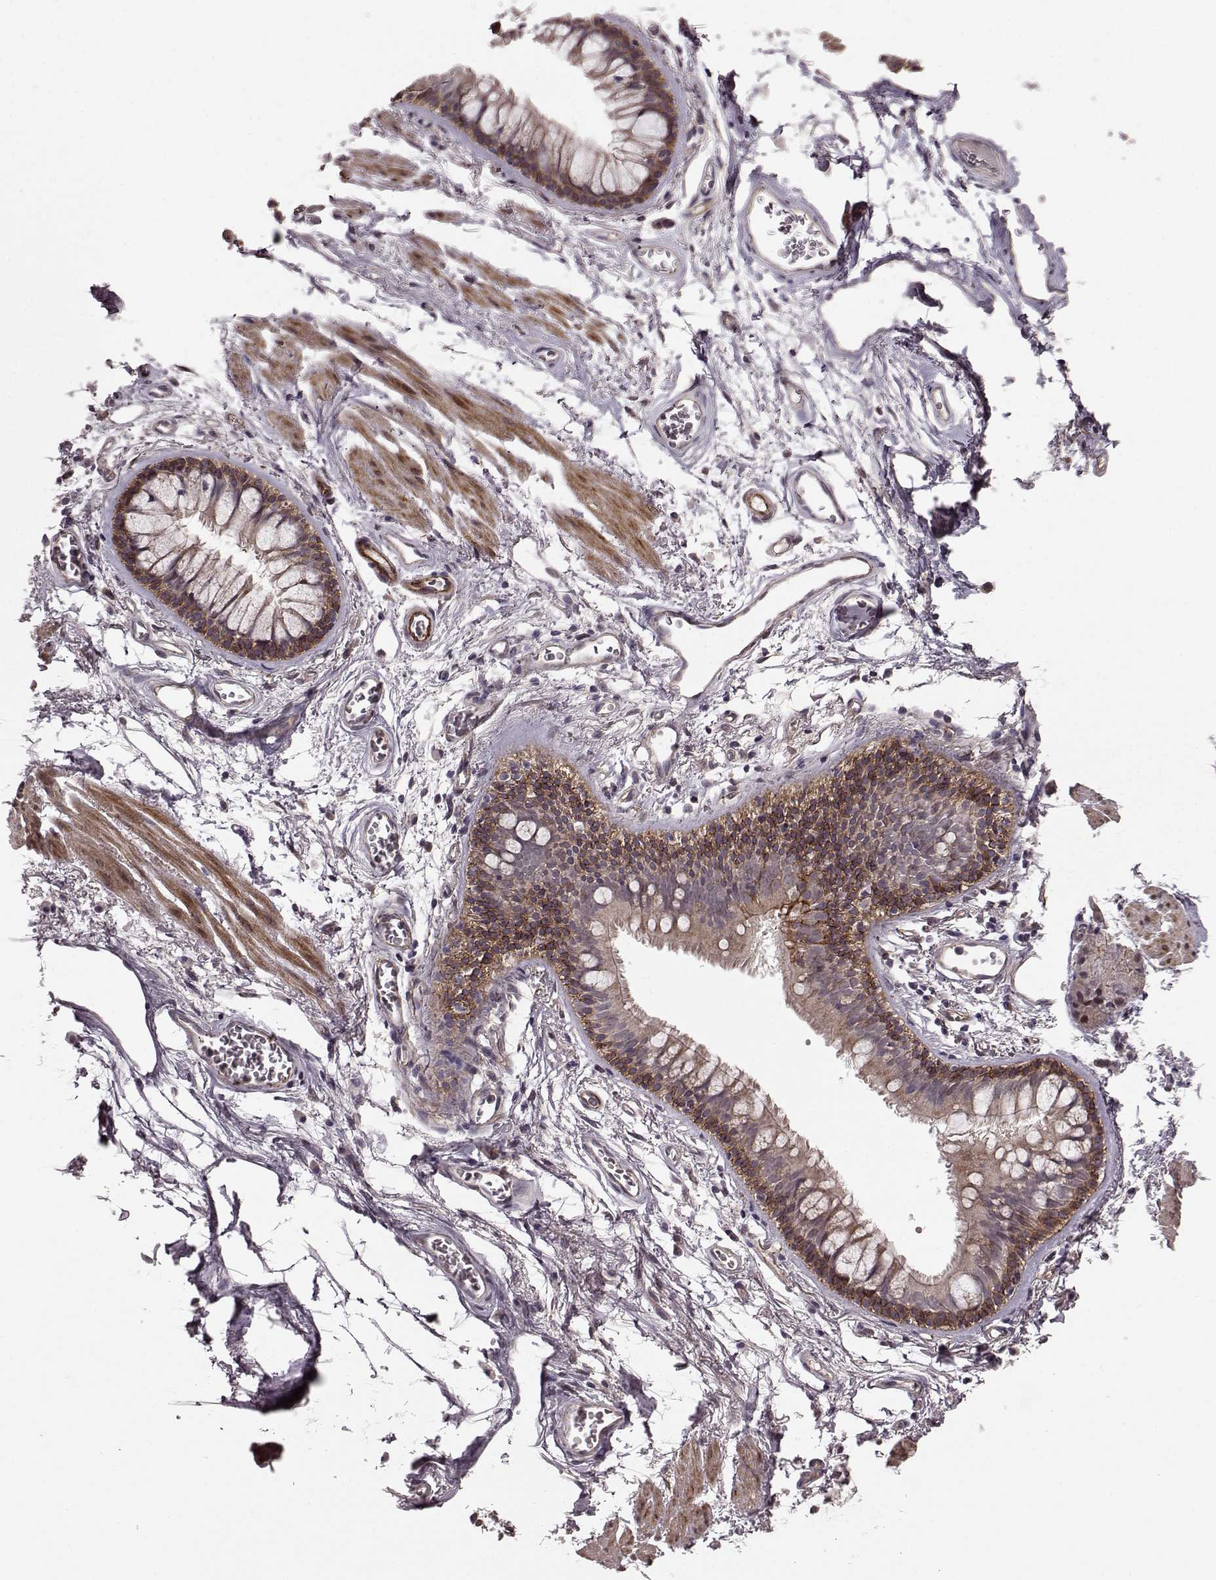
{"staining": {"intensity": "moderate", "quantity": "<25%", "location": "cytoplasmic/membranous"}, "tissue": "soft tissue", "cell_type": "Chondrocytes", "image_type": "normal", "snomed": [{"axis": "morphology", "description": "Normal tissue, NOS"}, {"axis": "topography", "description": "Cartilage tissue"}, {"axis": "topography", "description": "Bronchus"}], "caption": "Chondrocytes show low levels of moderate cytoplasmic/membranous positivity in about <25% of cells in benign human soft tissue. (DAB IHC with brightfield microscopy, high magnification).", "gene": "SYNPO", "patient": {"sex": "female", "age": 79}}